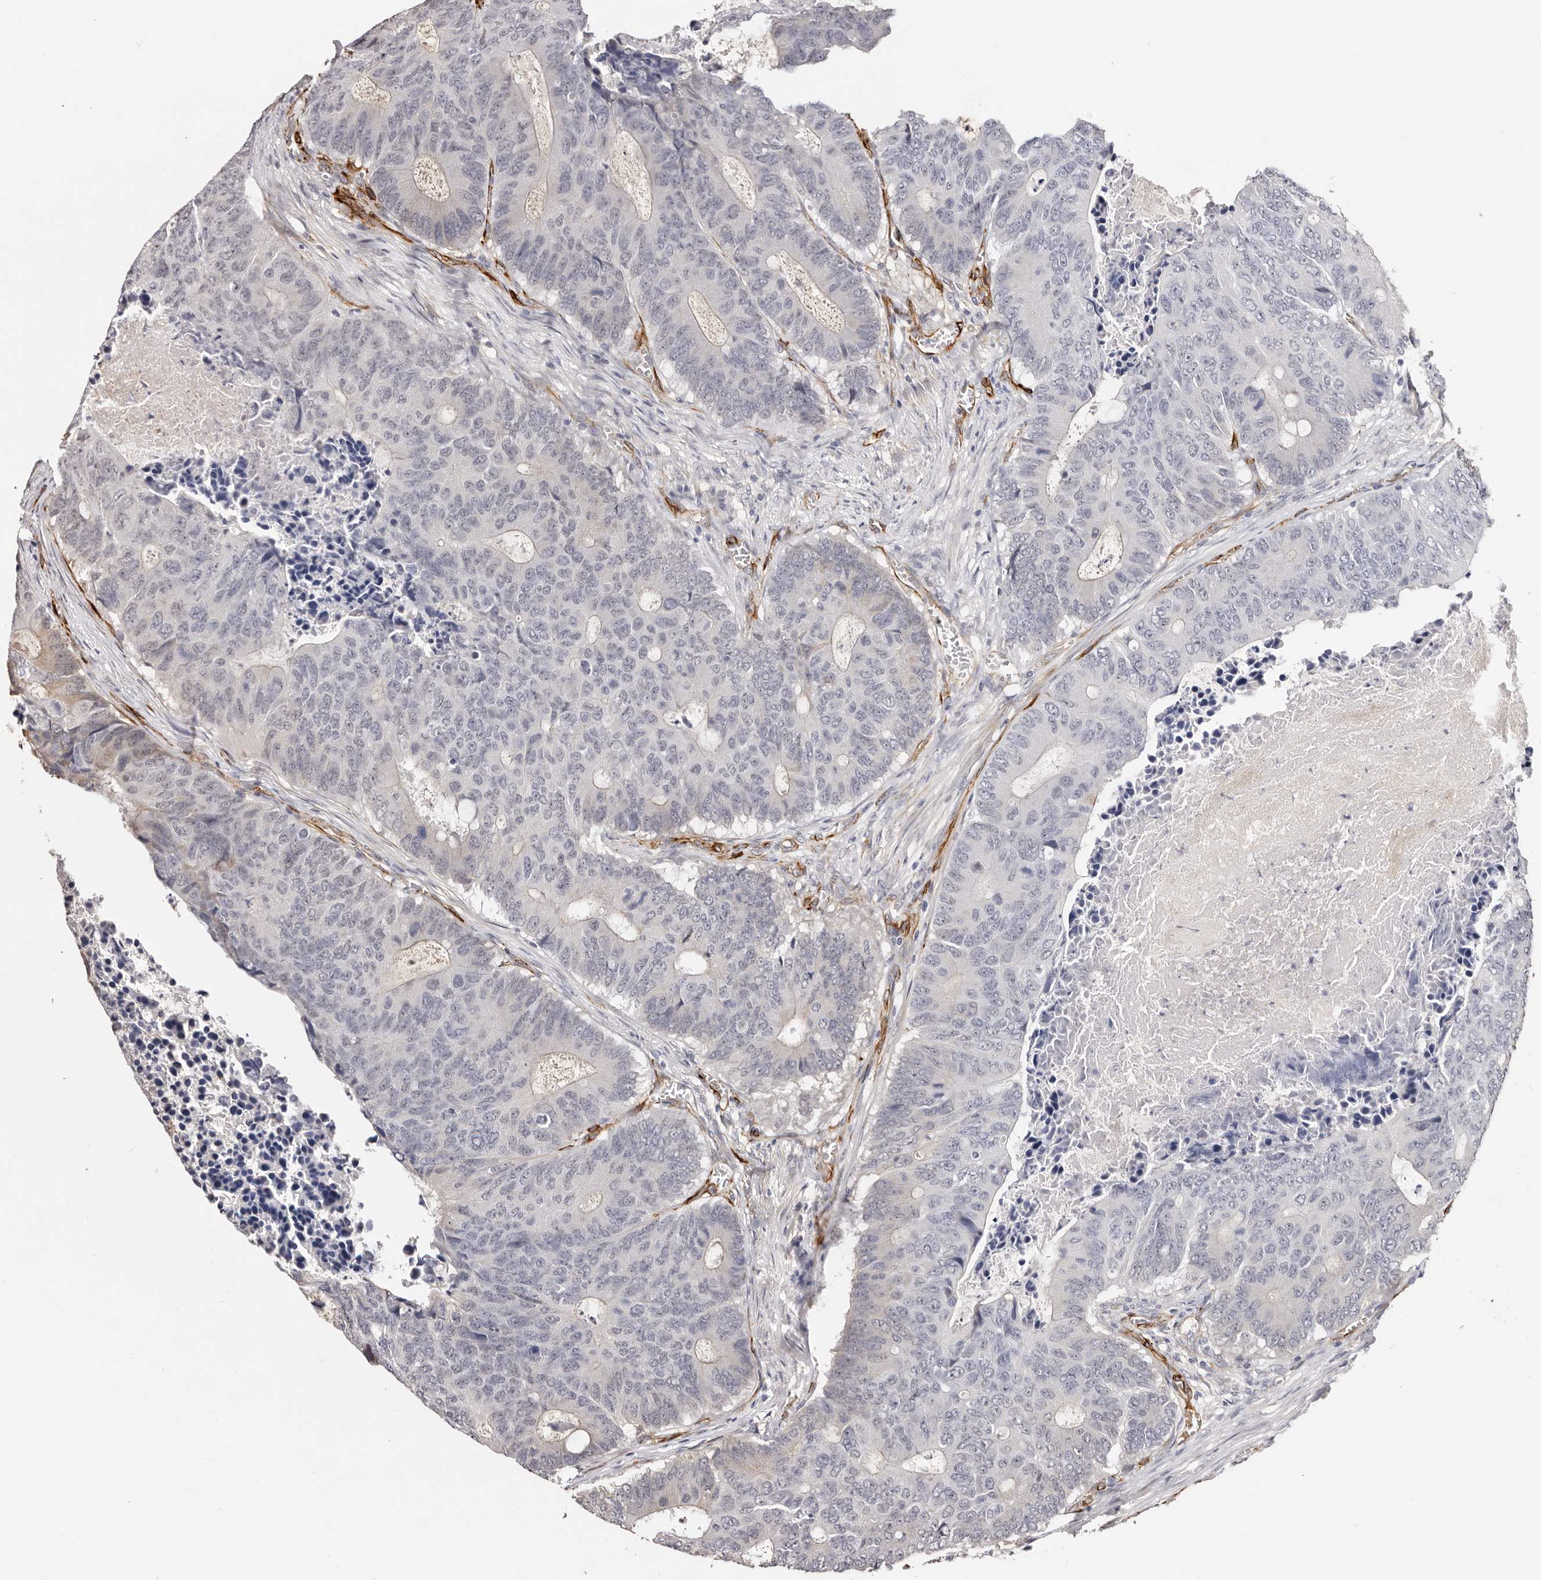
{"staining": {"intensity": "negative", "quantity": "none", "location": "none"}, "tissue": "colorectal cancer", "cell_type": "Tumor cells", "image_type": "cancer", "snomed": [{"axis": "morphology", "description": "Adenocarcinoma, NOS"}, {"axis": "topography", "description": "Colon"}], "caption": "Protein analysis of colorectal cancer shows no significant staining in tumor cells.", "gene": "ZNF557", "patient": {"sex": "male", "age": 87}}